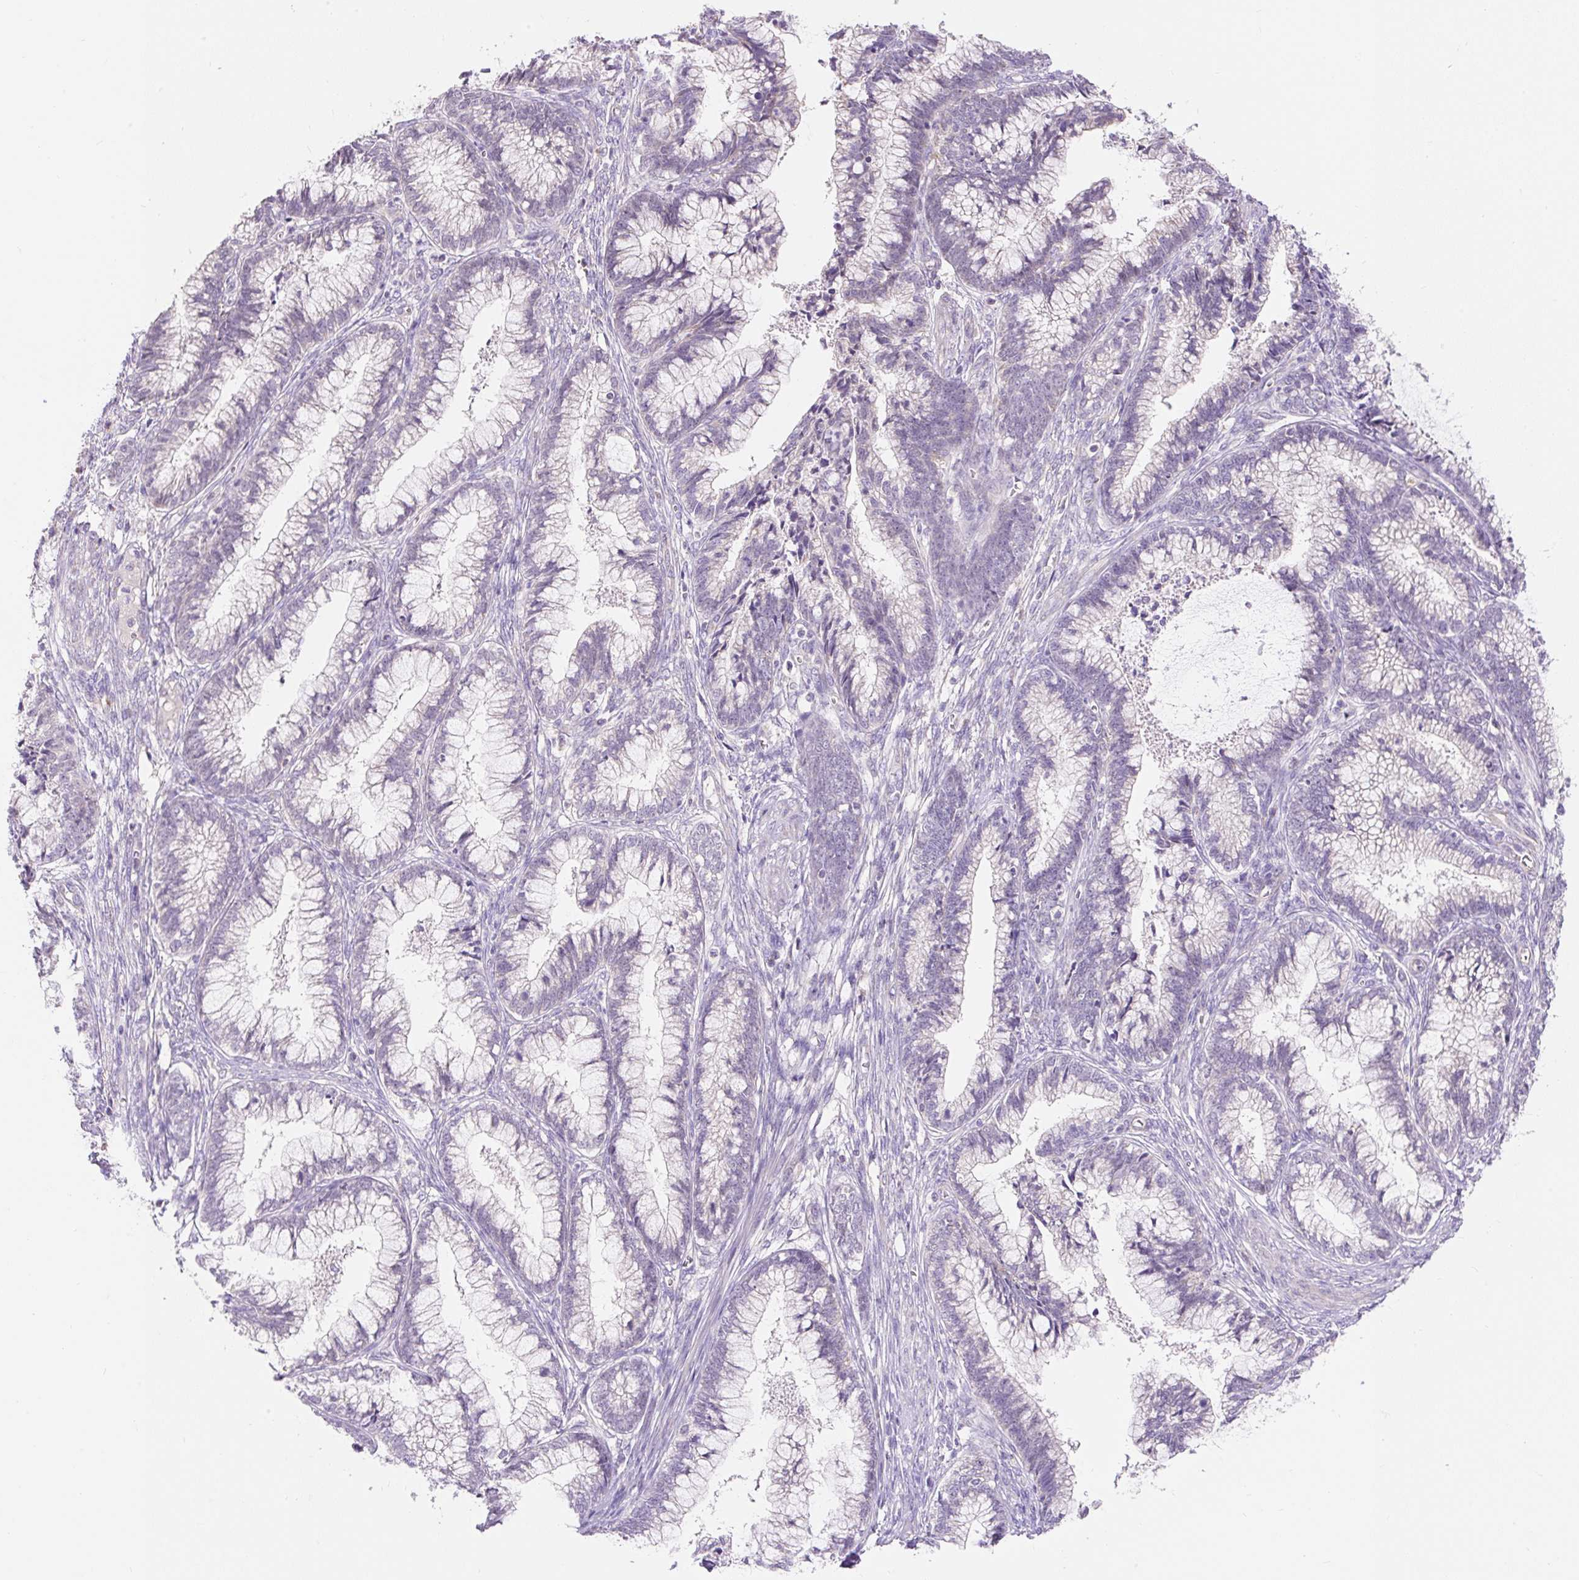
{"staining": {"intensity": "weak", "quantity": "<25%", "location": "cytoplasmic/membranous"}, "tissue": "cervical cancer", "cell_type": "Tumor cells", "image_type": "cancer", "snomed": [{"axis": "morphology", "description": "Adenocarcinoma, NOS"}, {"axis": "topography", "description": "Cervix"}], "caption": "Cervical cancer stained for a protein using immunohistochemistry (IHC) exhibits no positivity tumor cells.", "gene": "PMAIP1", "patient": {"sex": "female", "age": 44}}